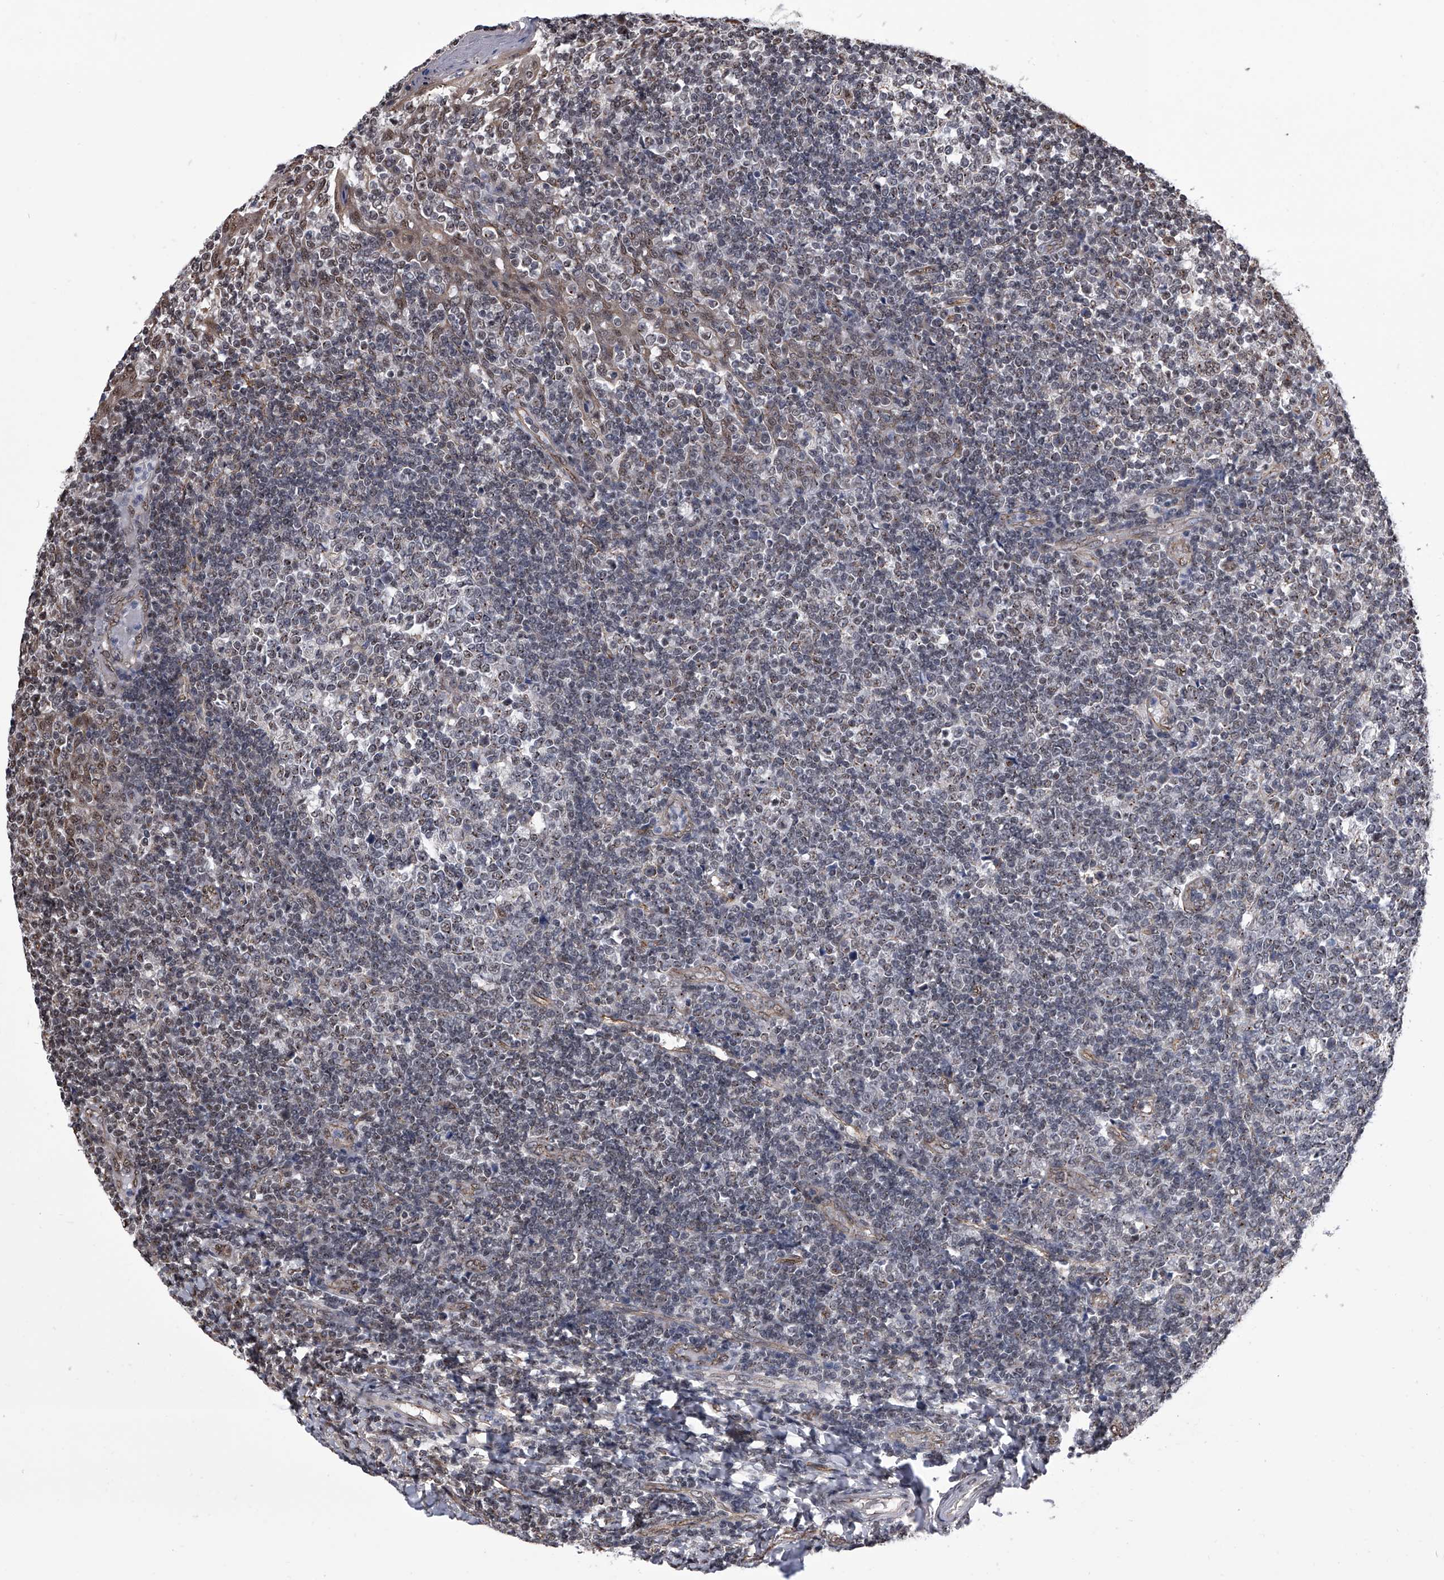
{"staining": {"intensity": "weak", "quantity": "25%-75%", "location": "cytoplasmic/membranous,nuclear"}, "tissue": "tonsil", "cell_type": "Germinal center cells", "image_type": "normal", "snomed": [{"axis": "morphology", "description": "Normal tissue, NOS"}, {"axis": "topography", "description": "Tonsil"}], "caption": "The immunohistochemical stain labels weak cytoplasmic/membranous,nuclear expression in germinal center cells of normal tonsil. The staining was performed using DAB (3,3'-diaminobenzidine) to visualize the protein expression in brown, while the nuclei were stained in blue with hematoxylin (Magnification: 20x).", "gene": "ZNF76", "patient": {"sex": "female", "age": 19}}